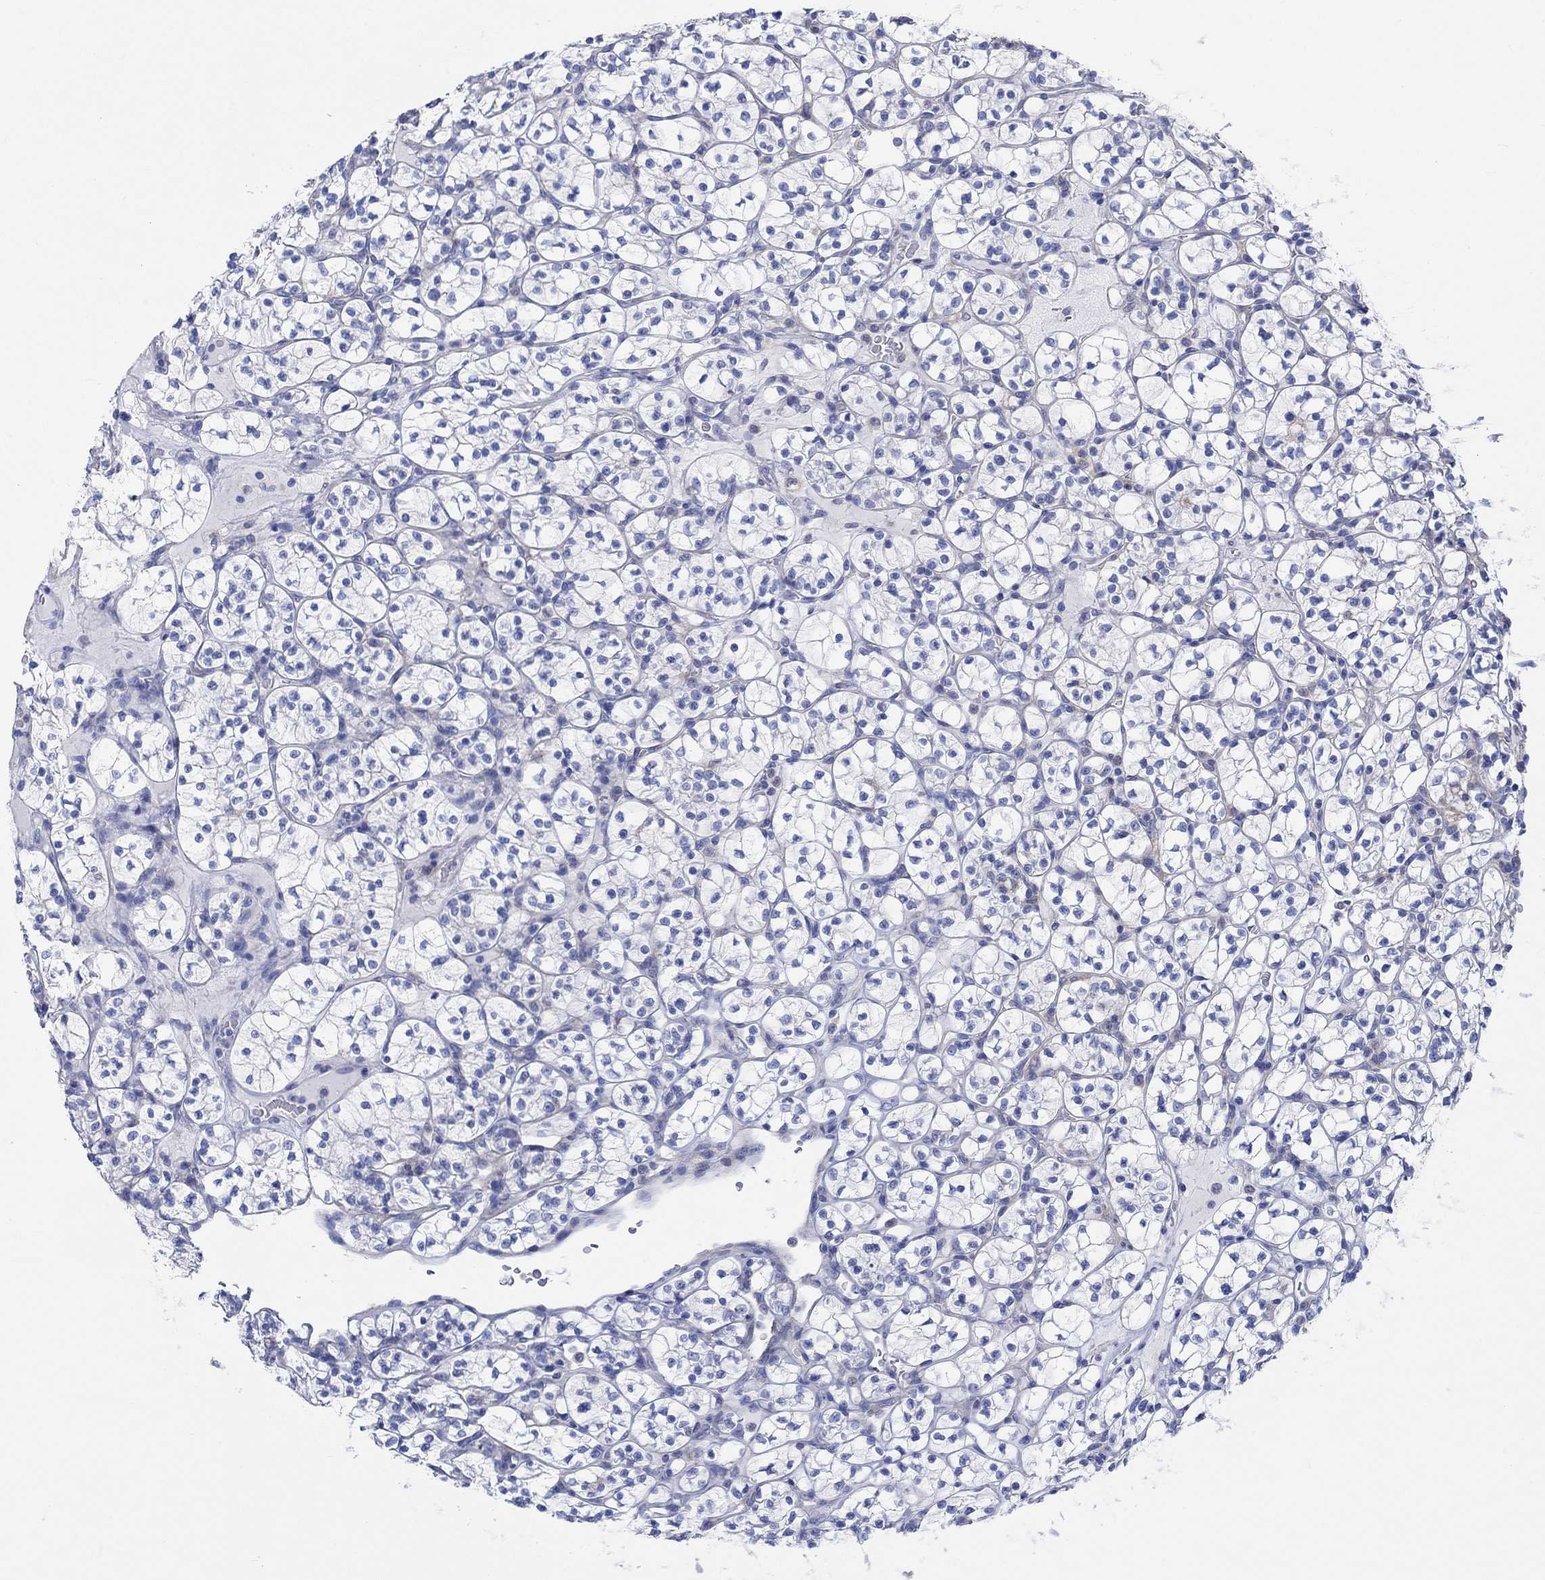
{"staining": {"intensity": "negative", "quantity": "none", "location": "none"}, "tissue": "renal cancer", "cell_type": "Tumor cells", "image_type": "cancer", "snomed": [{"axis": "morphology", "description": "Adenocarcinoma, NOS"}, {"axis": "topography", "description": "Kidney"}], "caption": "Micrograph shows no significant protein expression in tumor cells of renal adenocarcinoma. (DAB (3,3'-diaminobenzidine) immunohistochemistry, high magnification).", "gene": "REEP6", "patient": {"sex": "female", "age": 89}}